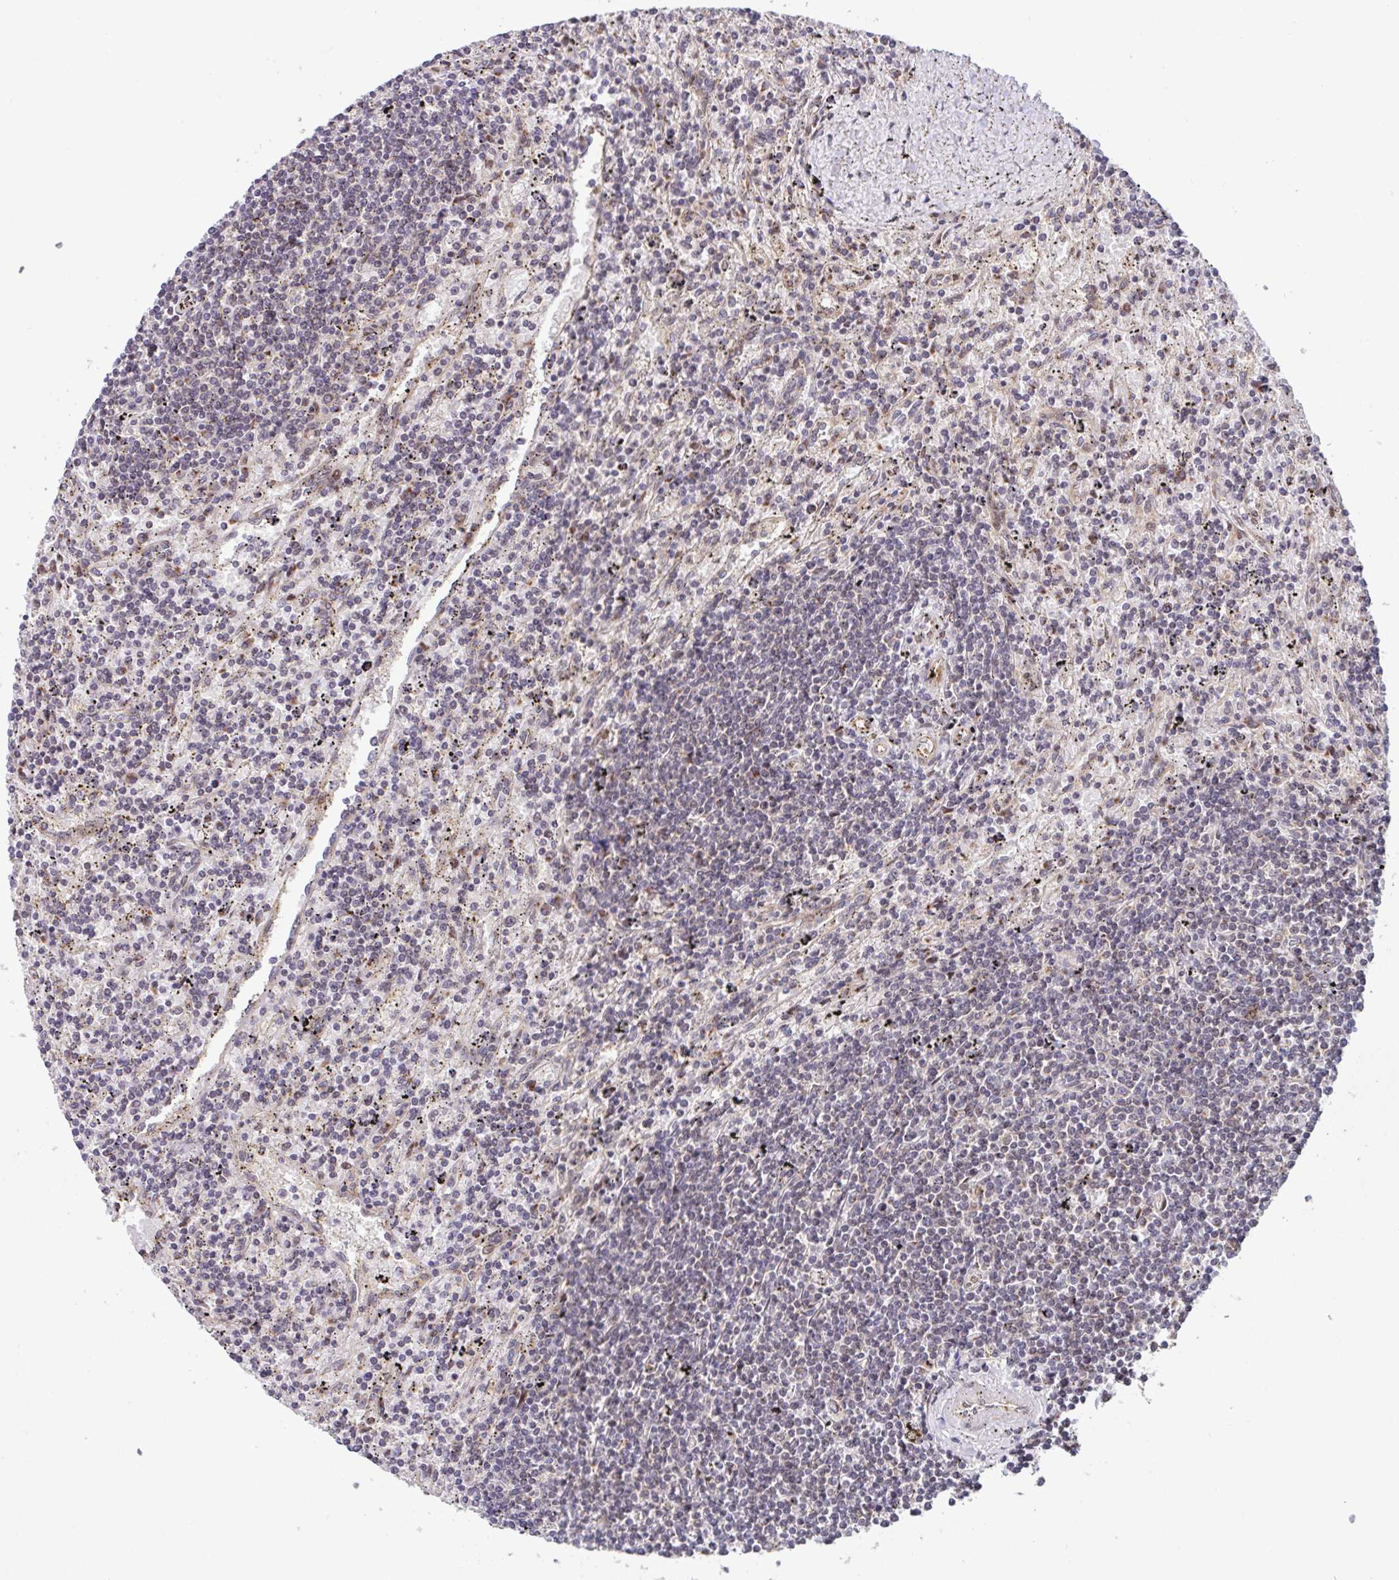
{"staining": {"intensity": "negative", "quantity": "none", "location": "none"}, "tissue": "lymphoma", "cell_type": "Tumor cells", "image_type": "cancer", "snomed": [{"axis": "morphology", "description": "Malignant lymphoma, non-Hodgkin's type, Low grade"}, {"axis": "topography", "description": "Spleen"}], "caption": "Immunohistochemical staining of malignant lymphoma, non-Hodgkin's type (low-grade) shows no significant positivity in tumor cells. (Immunohistochemistry (ihc), brightfield microscopy, high magnification).", "gene": "ATP5MJ", "patient": {"sex": "male", "age": 76}}